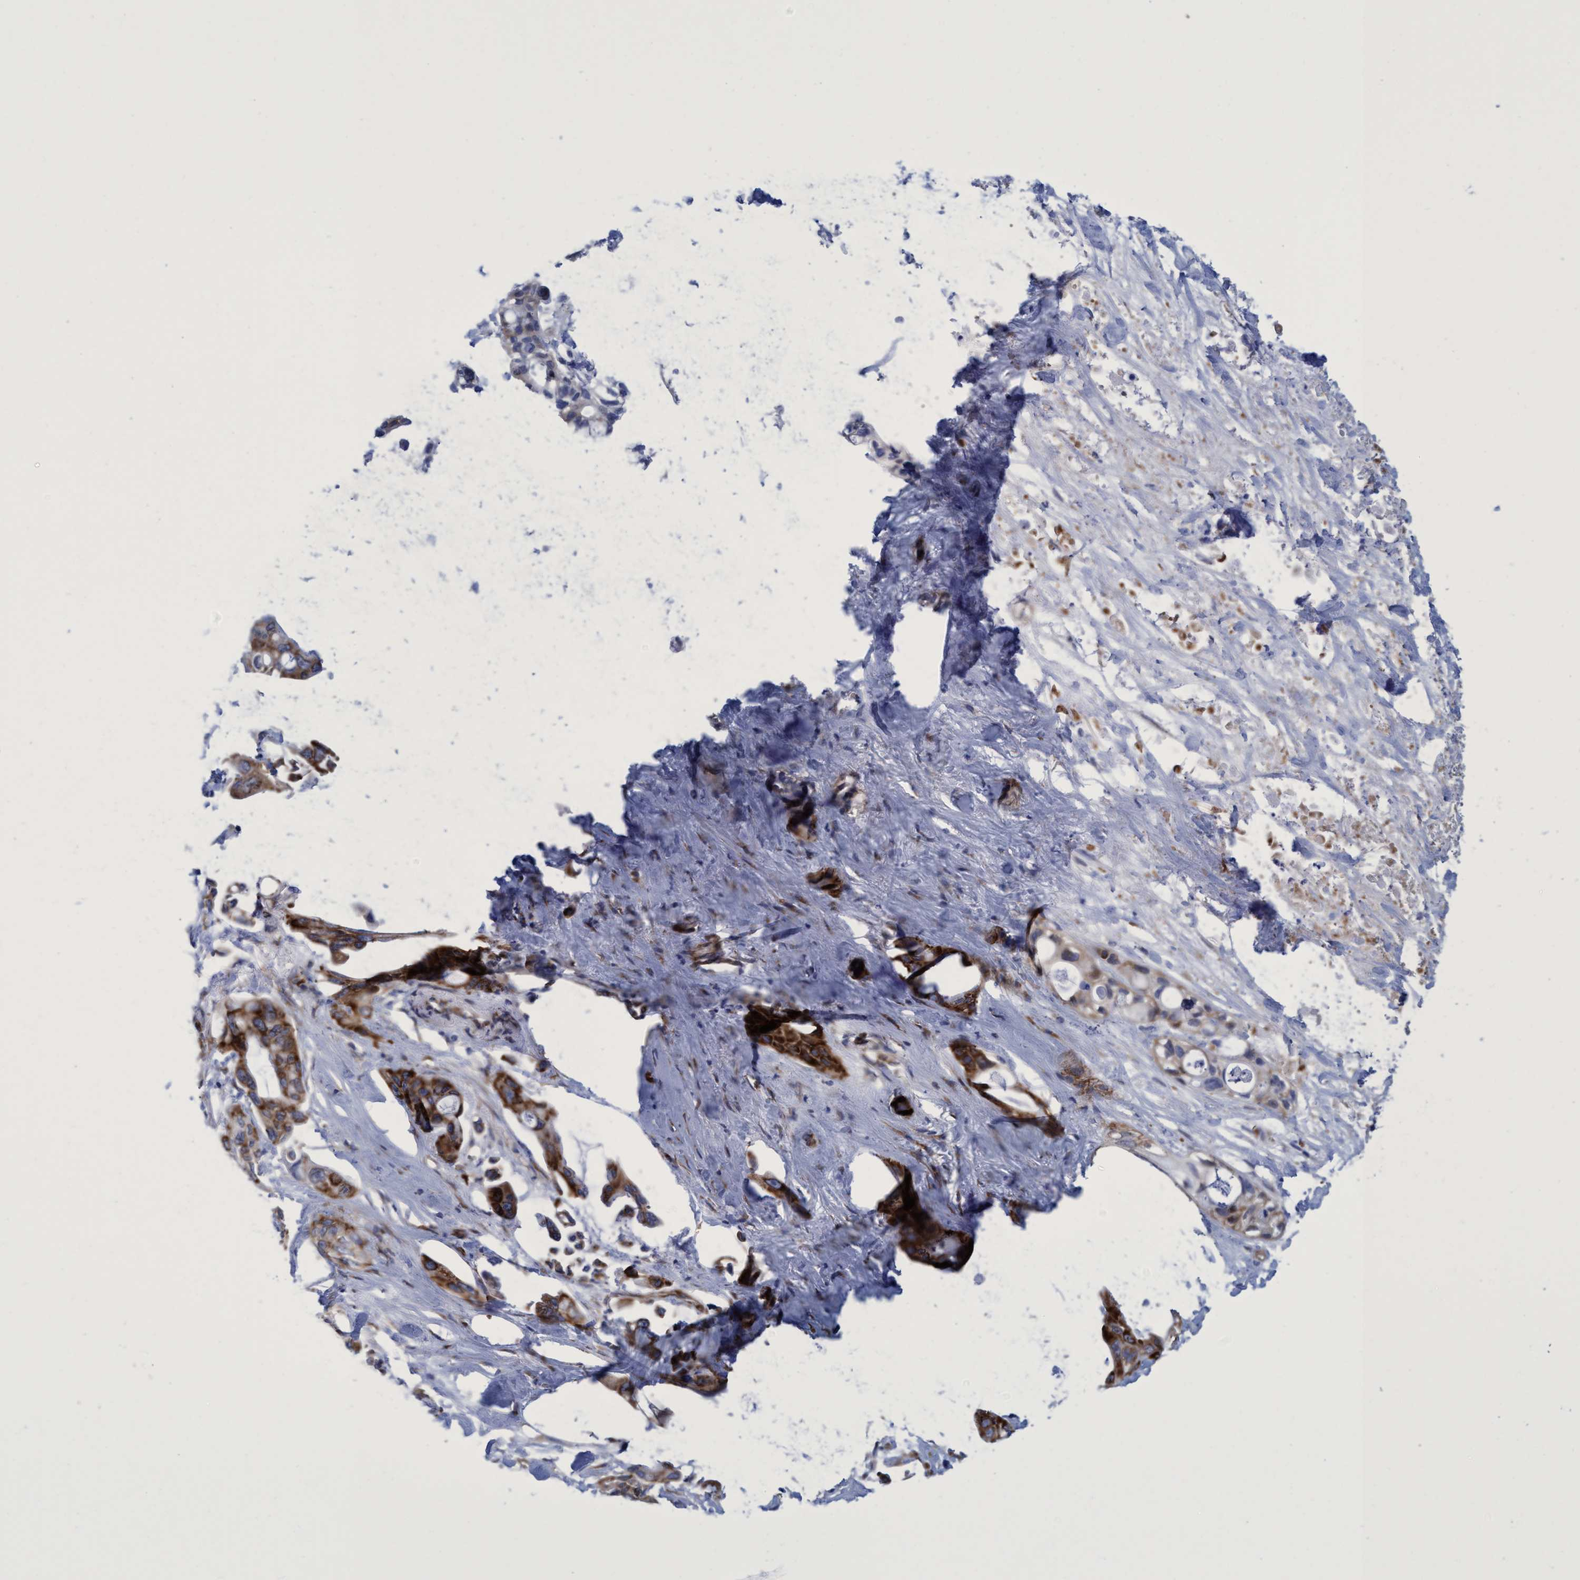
{"staining": {"intensity": "strong", "quantity": ">75%", "location": "cytoplasmic/membranous"}, "tissue": "pancreatic cancer", "cell_type": "Tumor cells", "image_type": "cancer", "snomed": [{"axis": "morphology", "description": "Adenocarcinoma, NOS"}, {"axis": "topography", "description": "Pancreas"}], "caption": "Human pancreatic adenocarcinoma stained for a protein (brown) reveals strong cytoplasmic/membranous positive expression in about >75% of tumor cells.", "gene": "R3HCC1", "patient": {"sex": "male", "age": 53}}